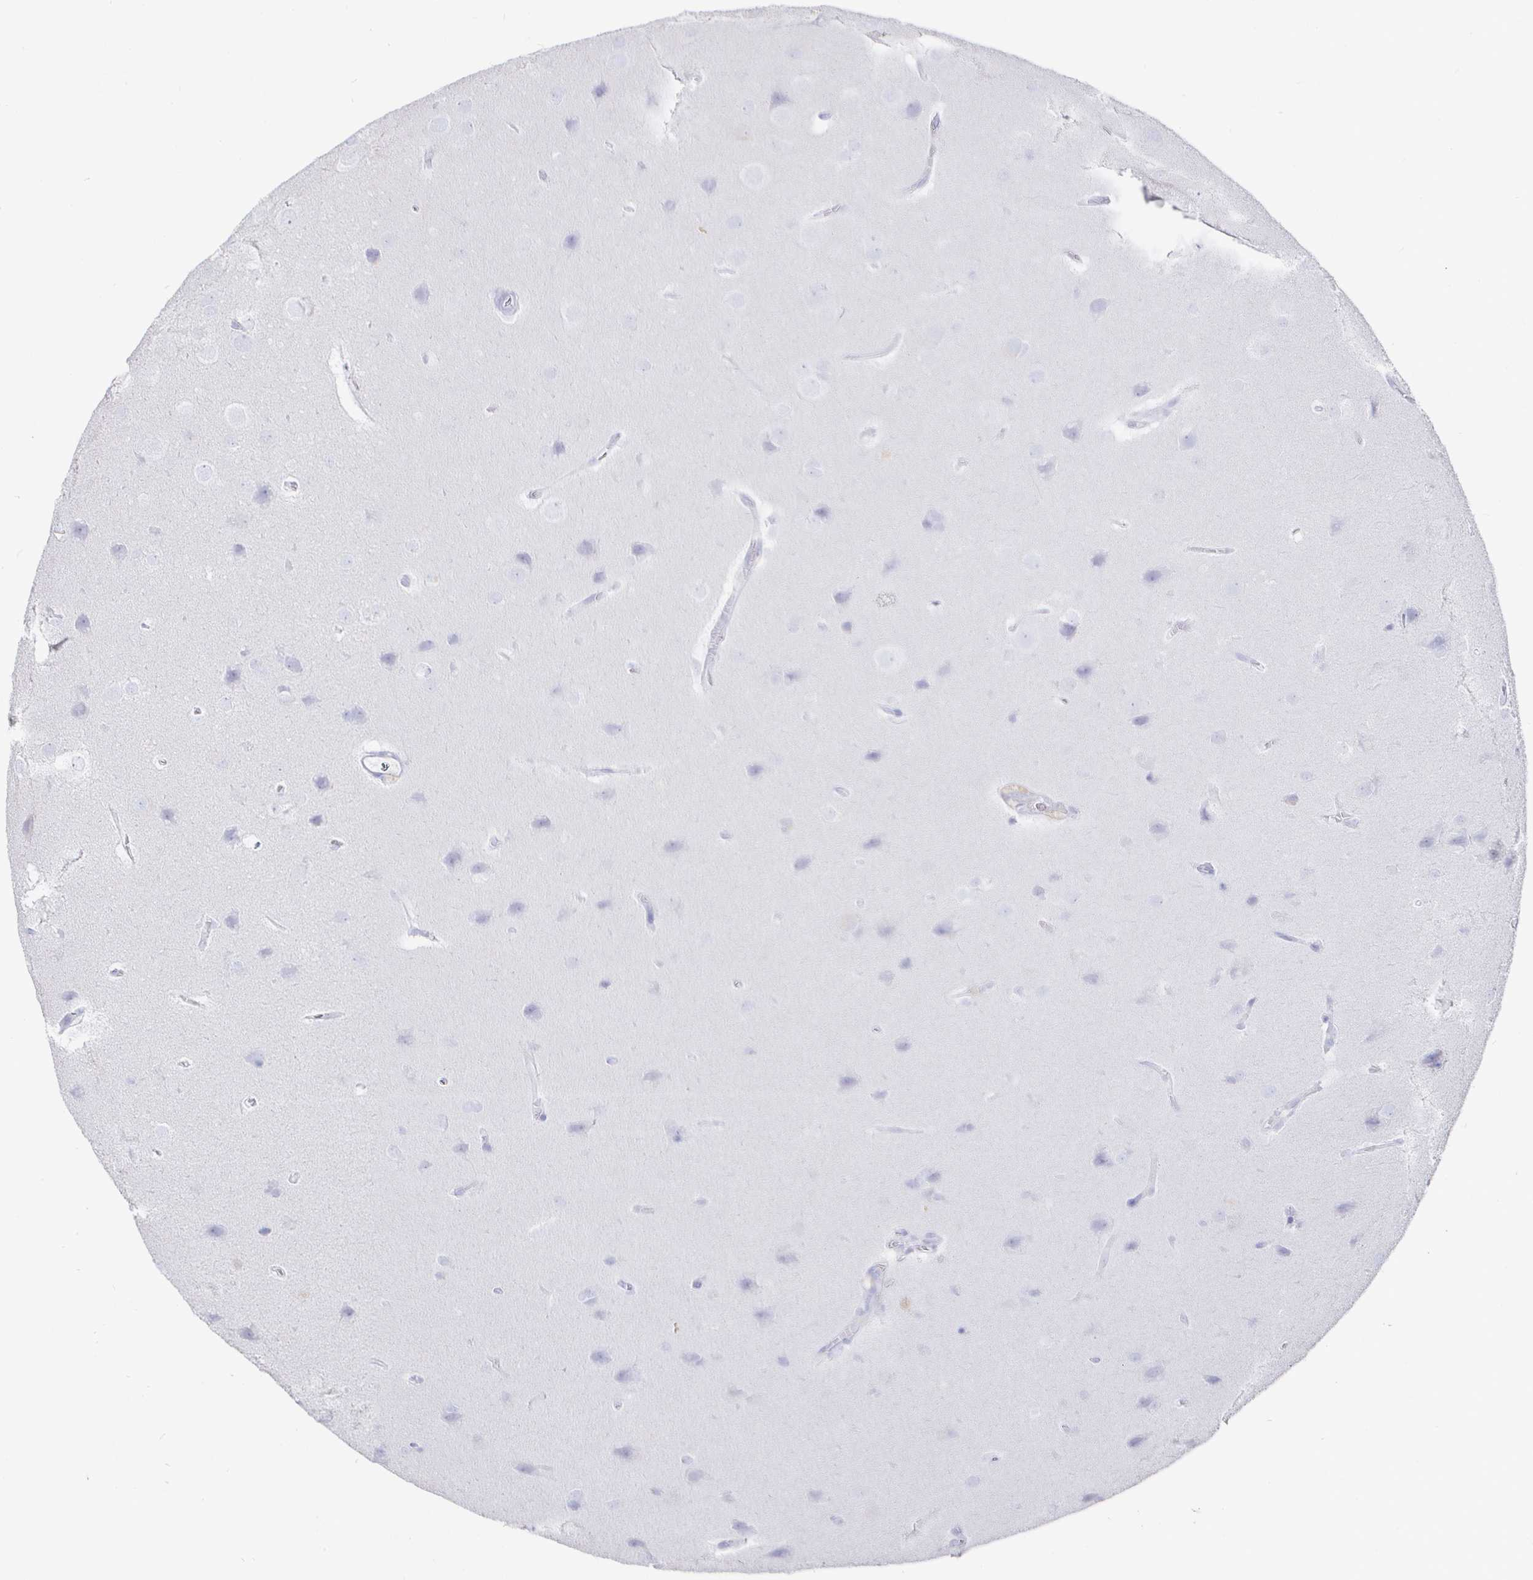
{"staining": {"intensity": "negative", "quantity": "none", "location": "none"}, "tissue": "glioma", "cell_type": "Tumor cells", "image_type": "cancer", "snomed": [{"axis": "morphology", "description": "Glioma, malignant, Low grade"}, {"axis": "topography", "description": "Brain"}], "caption": "Immunohistochemistry (IHC) of human glioma shows no positivity in tumor cells.", "gene": "CLCA1", "patient": {"sex": "female", "age": 34}}